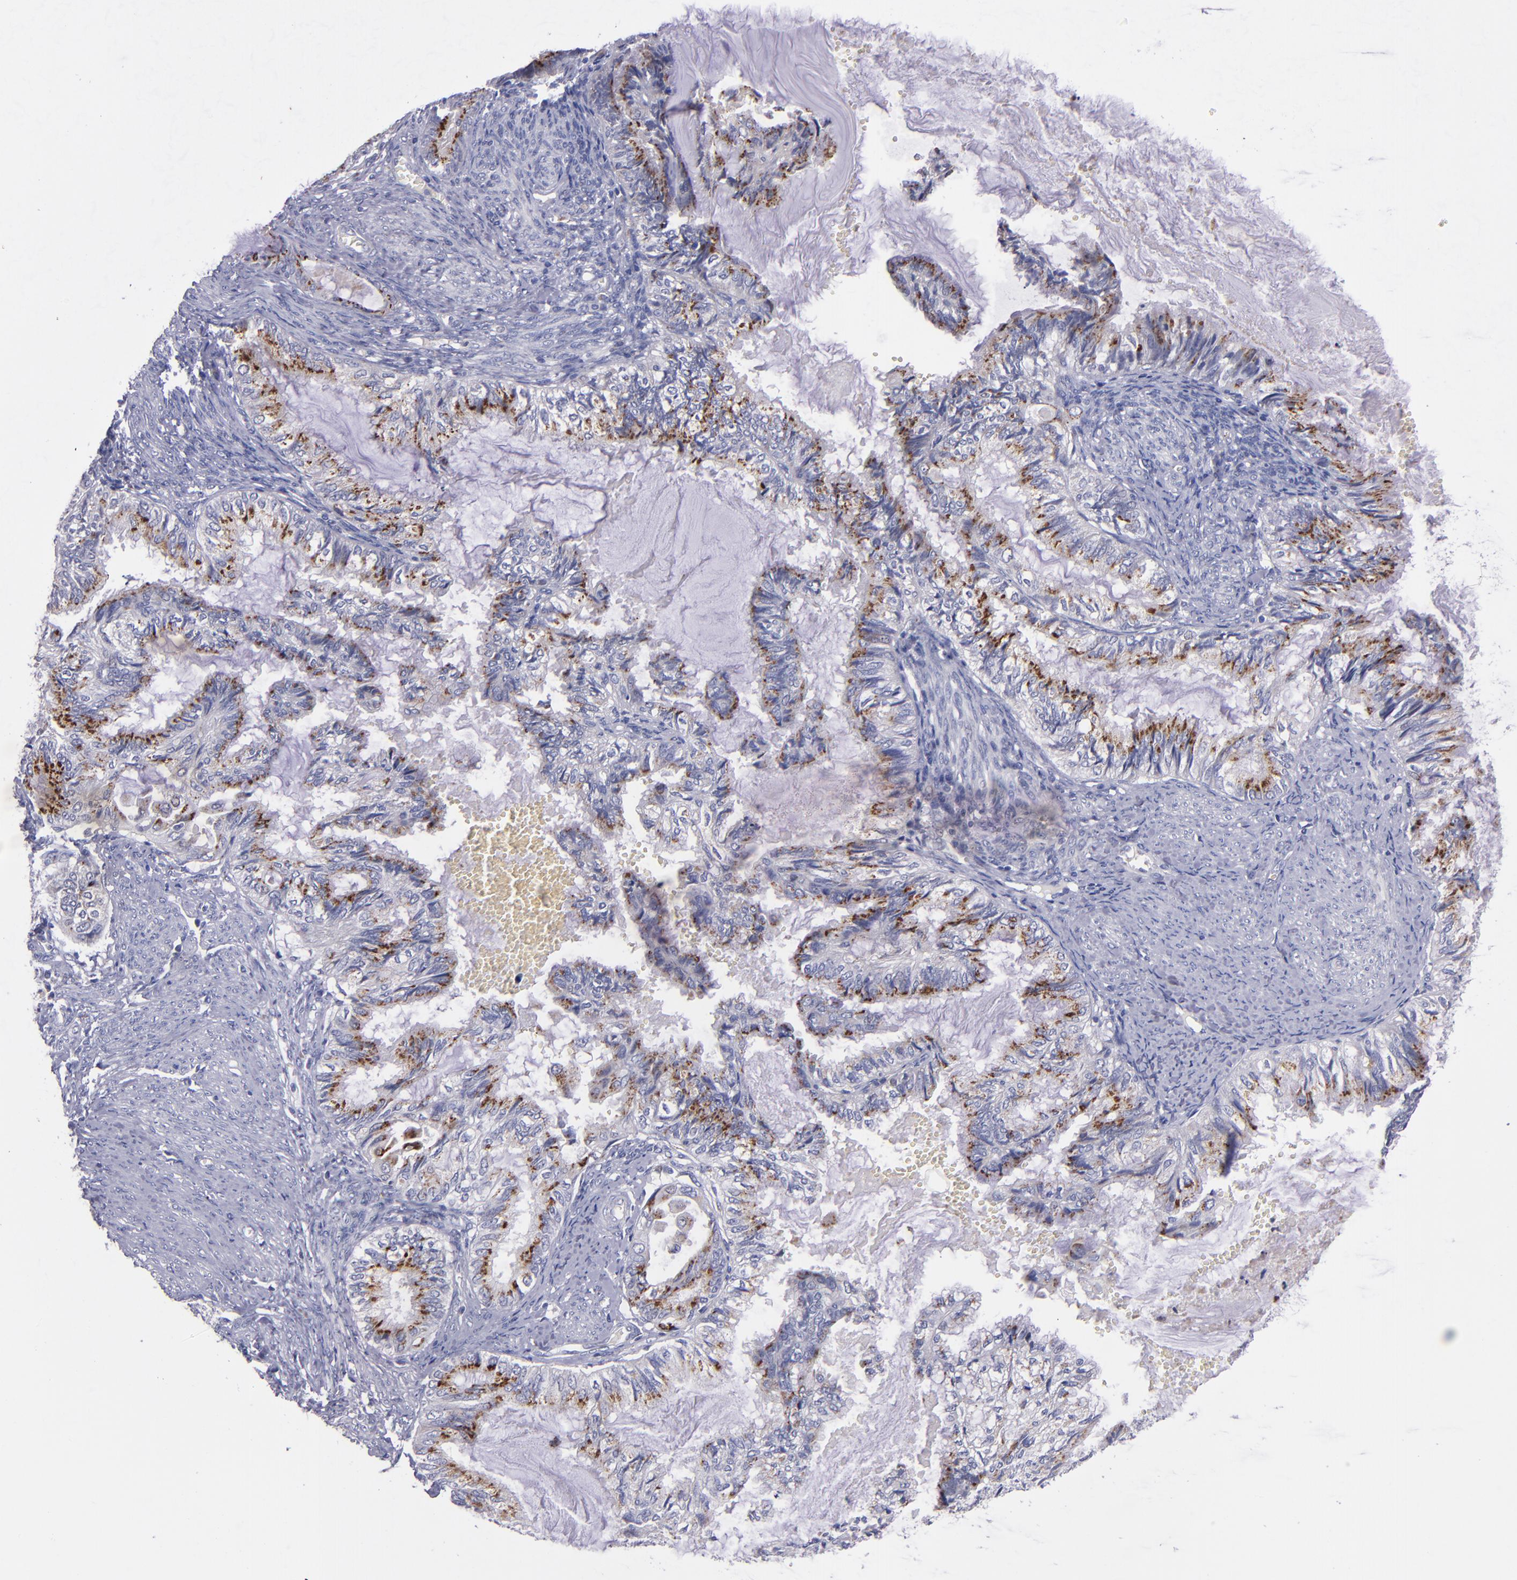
{"staining": {"intensity": "strong", "quantity": ">75%", "location": "cytoplasmic/membranous"}, "tissue": "endometrial cancer", "cell_type": "Tumor cells", "image_type": "cancer", "snomed": [{"axis": "morphology", "description": "Adenocarcinoma, NOS"}, {"axis": "topography", "description": "Endometrium"}], "caption": "Immunohistochemical staining of human adenocarcinoma (endometrial) demonstrates strong cytoplasmic/membranous protein positivity in approximately >75% of tumor cells. Nuclei are stained in blue.", "gene": "RAB41", "patient": {"sex": "female", "age": 86}}